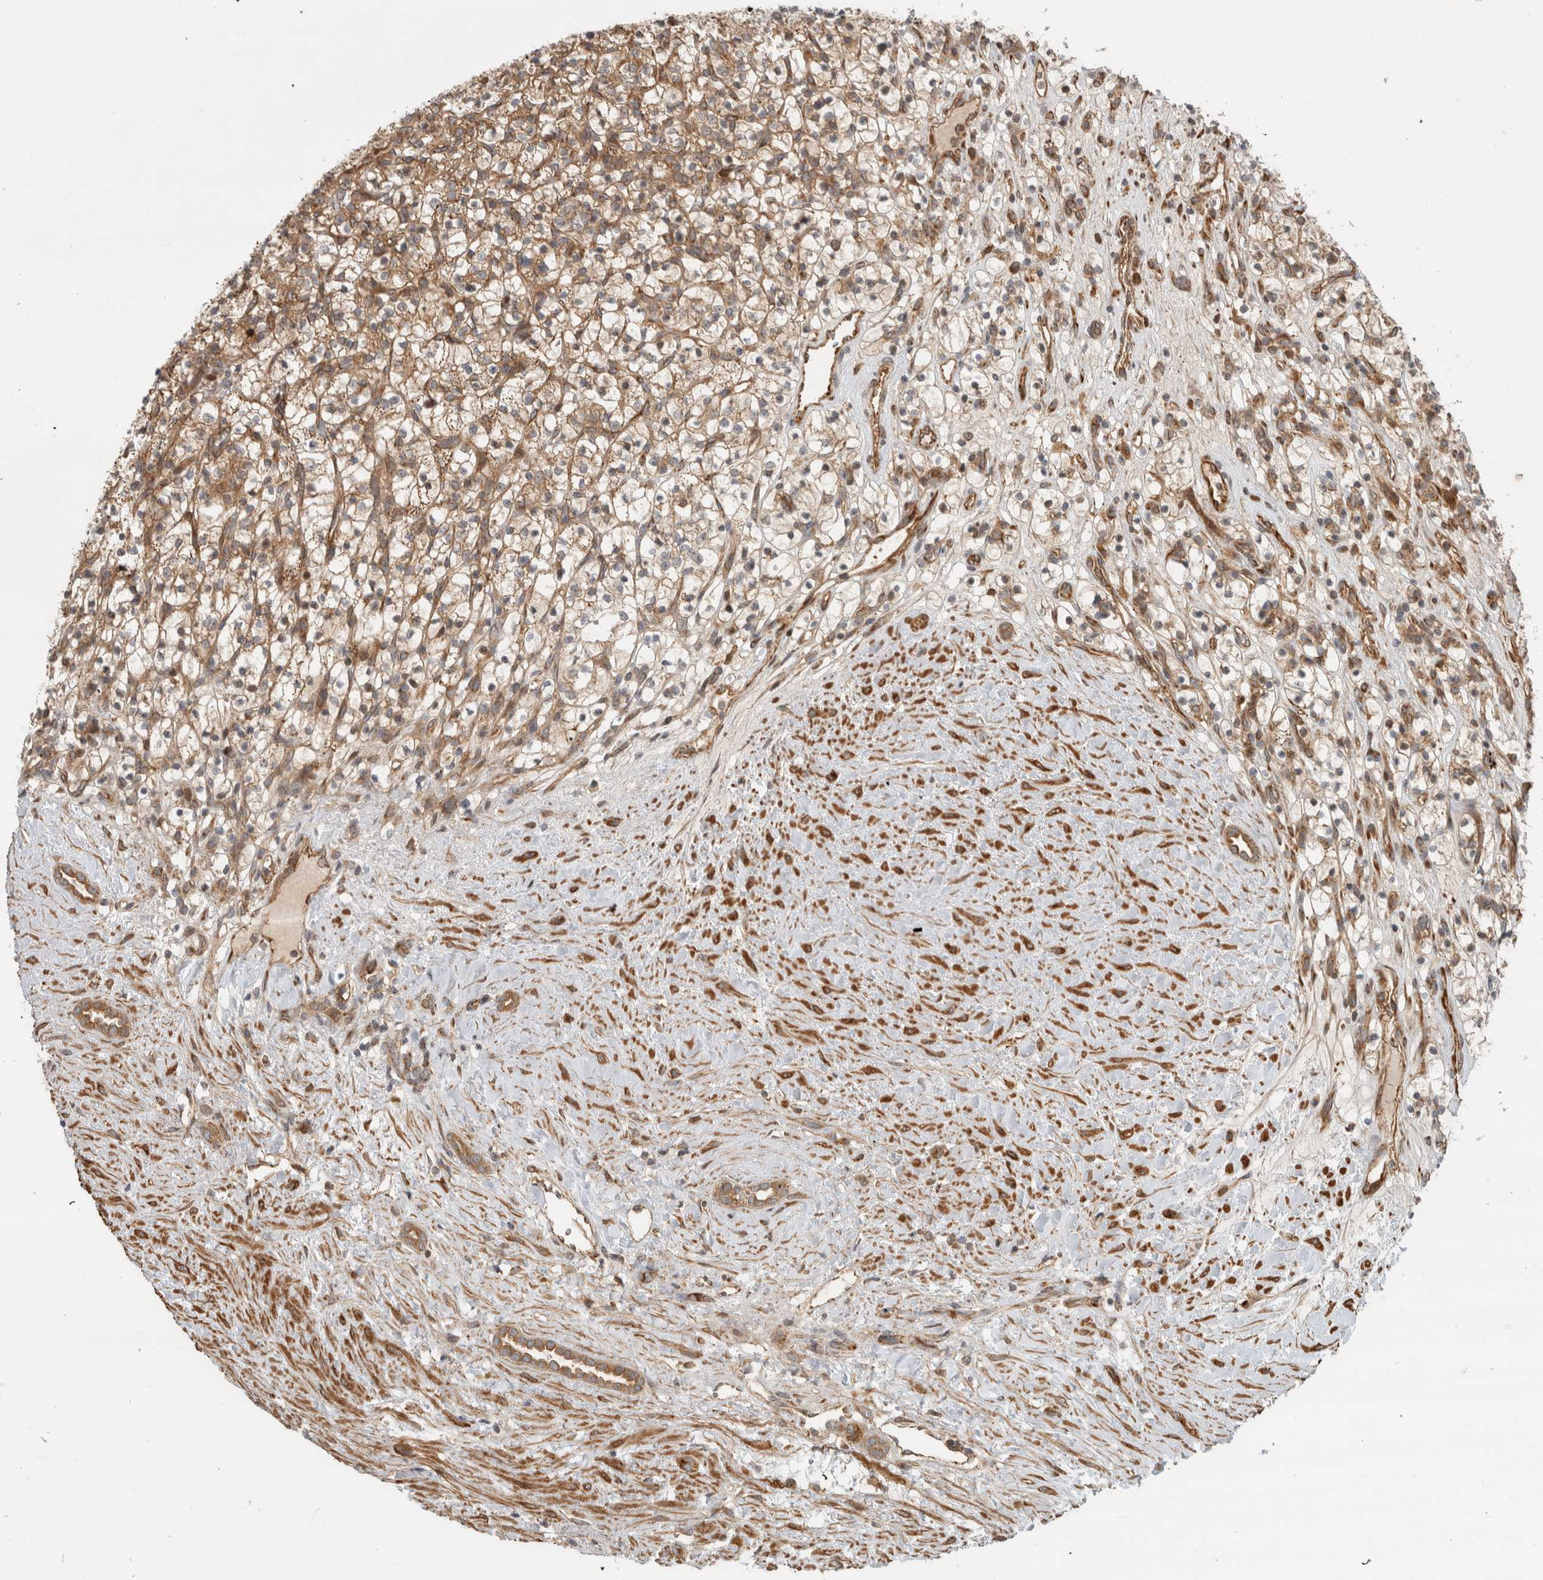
{"staining": {"intensity": "moderate", "quantity": ">75%", "location": "cytoplasmic/membranous"}, "tissue": "renal cancer", "cell_type": "Tumor cells", "image_type": "cancer", "snomed": [{"axis": "morphology", "description": "Adenocarcinoma, NOS"}, {"axis": "topography", "description": "Kidney"}], "caption": "This is a histology image of IHC staining of renal cancer, which shows moderate staining in the cytoplasmic/membranous of tumor cells.", "gene": "TUBD1", "patient": {"sex": "female", "age": 57}}